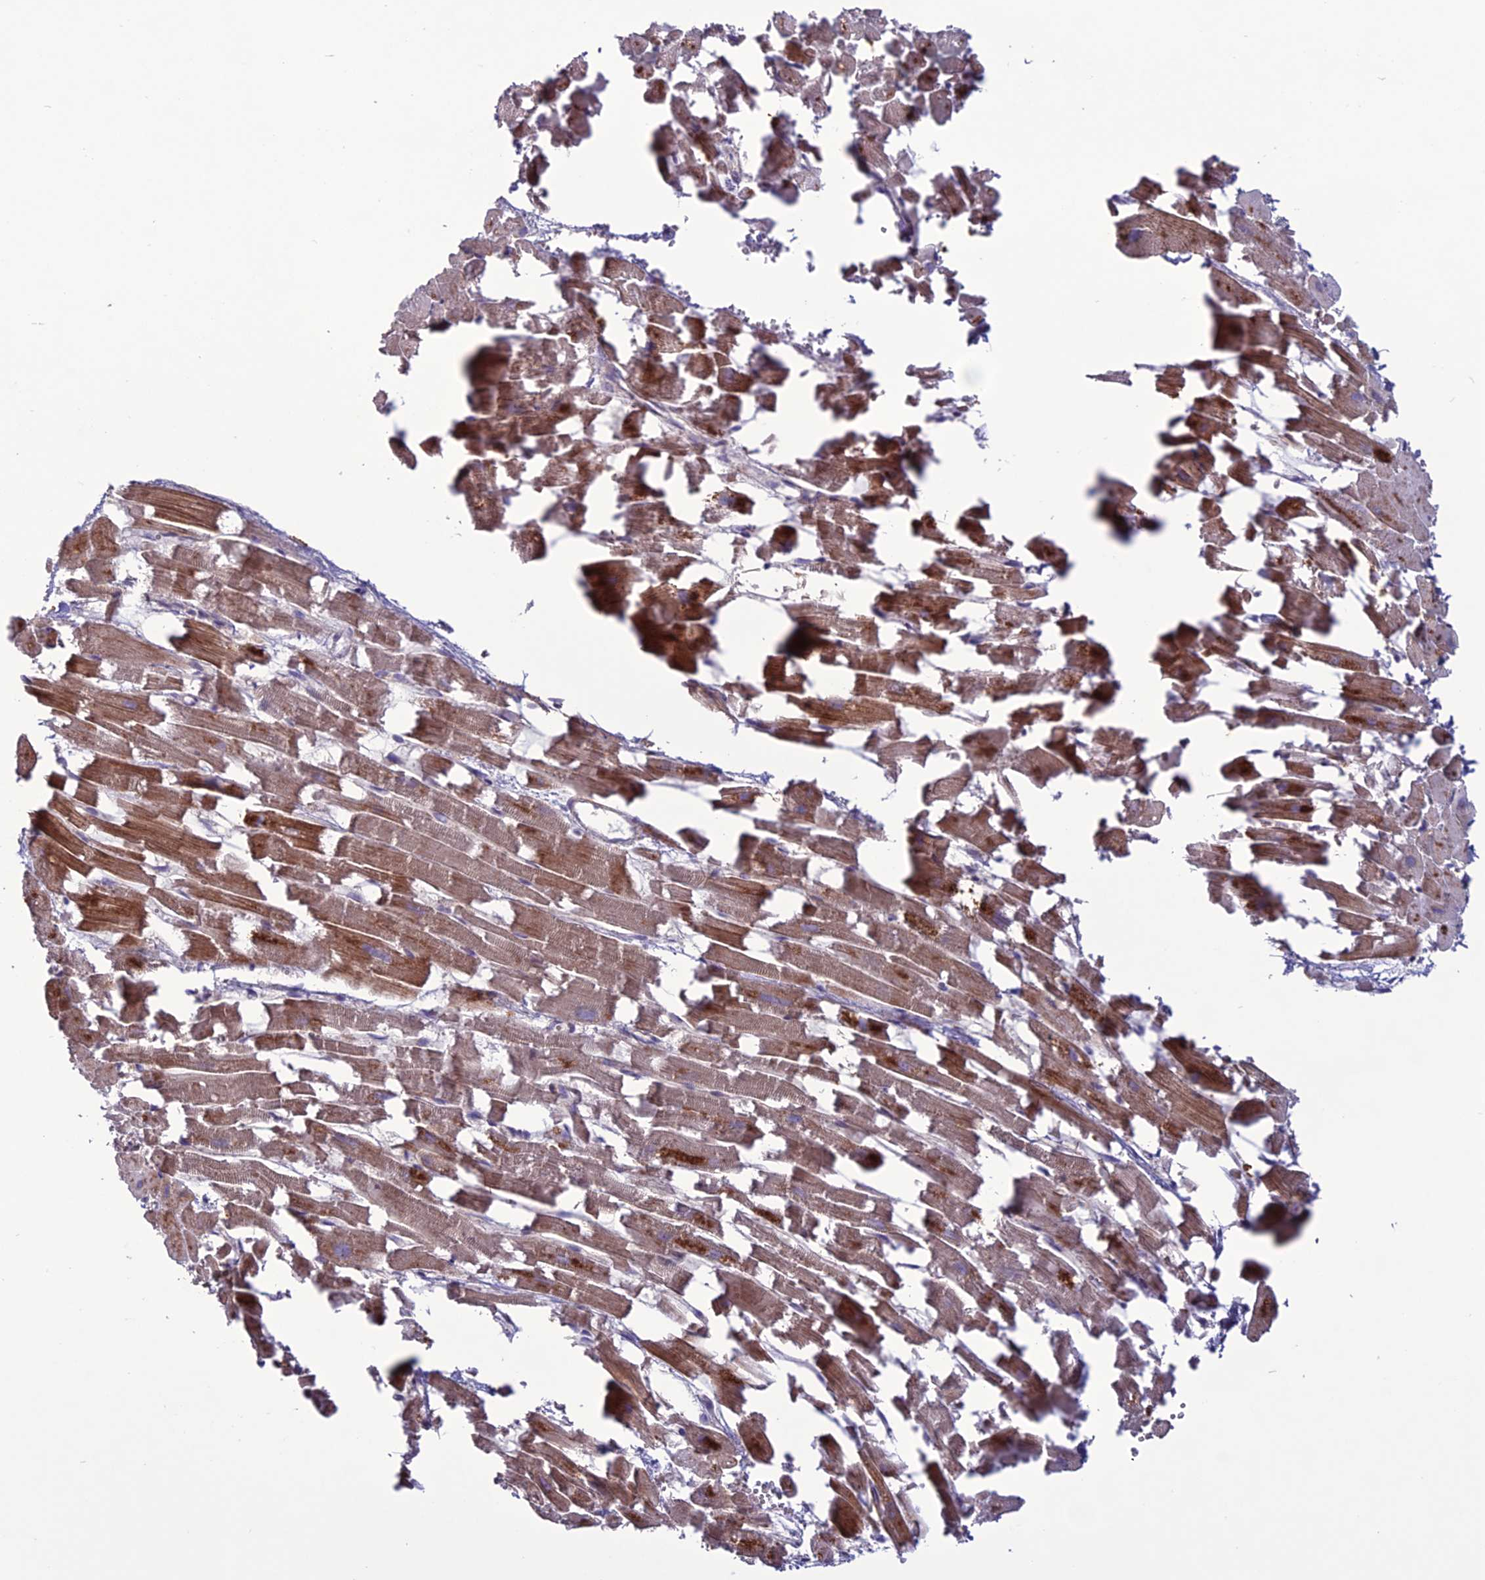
{"staining": {"intensity": "moderate", "quantity": ">75%", "location": "cytoplasmic/membranous"}, "tissue": "heart muscle", "cell_type": "Cardiomyocytes", "image_type": "normal", "snomed": [{"axis": "morphology", "description": "Normal tissue, NOS"}, {"axis": "topography", "description": "Heart"}], "caption": "Immunohistochemical staining of benign human heart muscle shows medium levels of moderate cytoplasmic/membranous staining in about >75% of cardiomyocytes.", "gene": "C2orf76", "patient": {"sex": "female", "age": 64}}